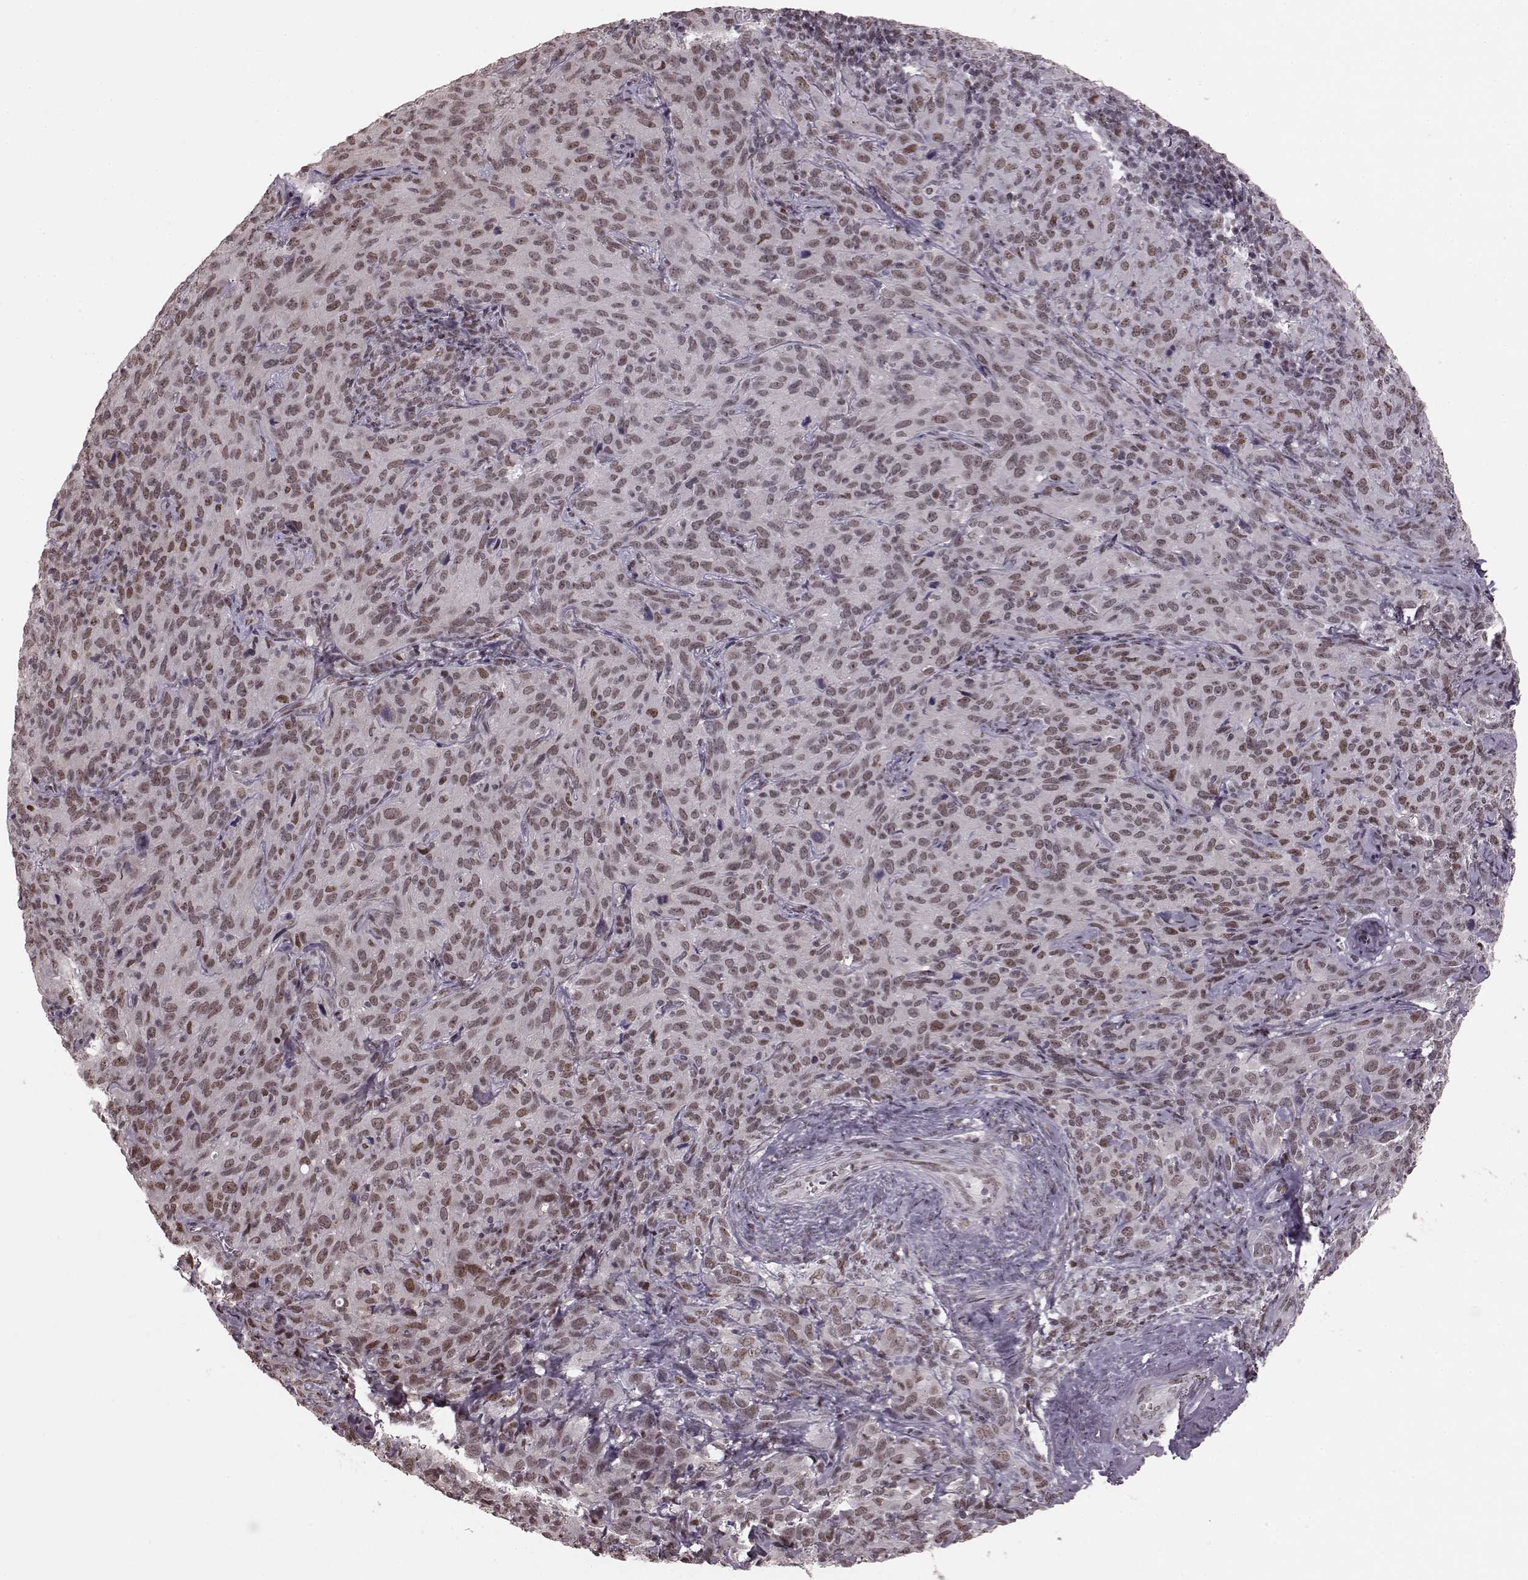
{"staining": {"intensity": "weak", "quantity": ">75%", "location": "nuclear"}, "tissue": "cervical cancer", "cell_type": "Tumor cells", "image_type": "cancer", "snomed": [{"axis": "morphology", "description": "Squamous cell carcinoma, NOS"}, {"axis": "topography", "description": "Cervix"}], "caption": "Cervical cancer (squamous cell carcinoma) was stained to show a protein in brown. There is low levels of weak nuclear expression in approximately >75% of tumor cells. The staining was performed using DAB to visualize the protein expression in brown, while the nuclei were stained in blue with hematoxylin (Magnification: 20x).", "gene": "NR2C1", "patient": {"sex": "female", "age": 51}}